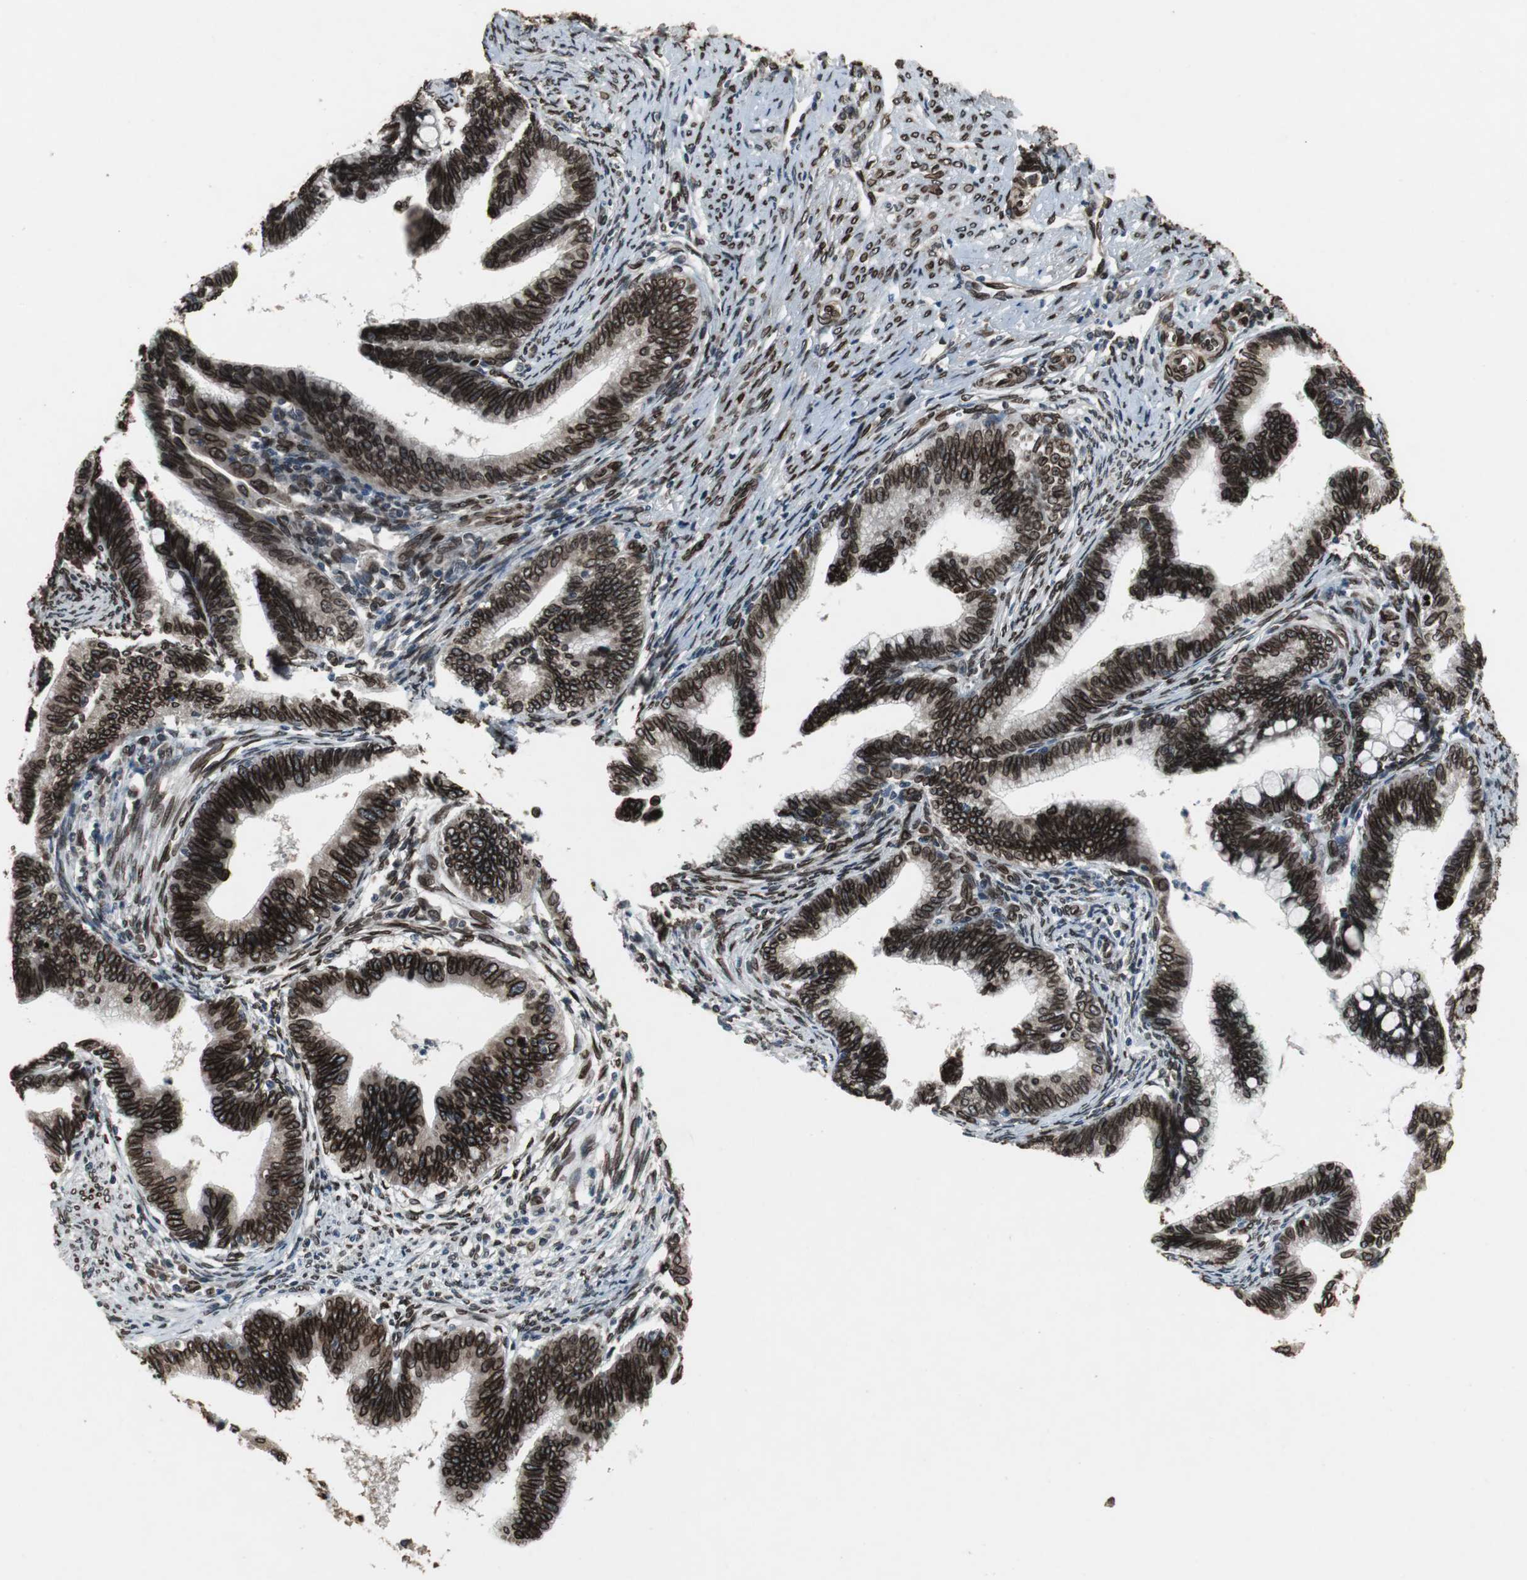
{"staining": {"intensity": "strong", "quantity": ">75%", "location": "cytoplasmic/membranous,nuclear"}, "tissue": "cervical cancer", "cell_type": "Tumor cells", "image_type": "cancer", "snomed": [{"axis": "morphology", "description": "Adenocarcinoma, NOS"}, {"axis": "topography", "description": "Cervix"}], "caption": "A brown stain shows strong cytoplasmic/membranous and nuclear staining of a protein in human cervical adenocarcinoma tumor cells.", "gene": "LMNA", "patient": {"sex": "female", "age": 36}}